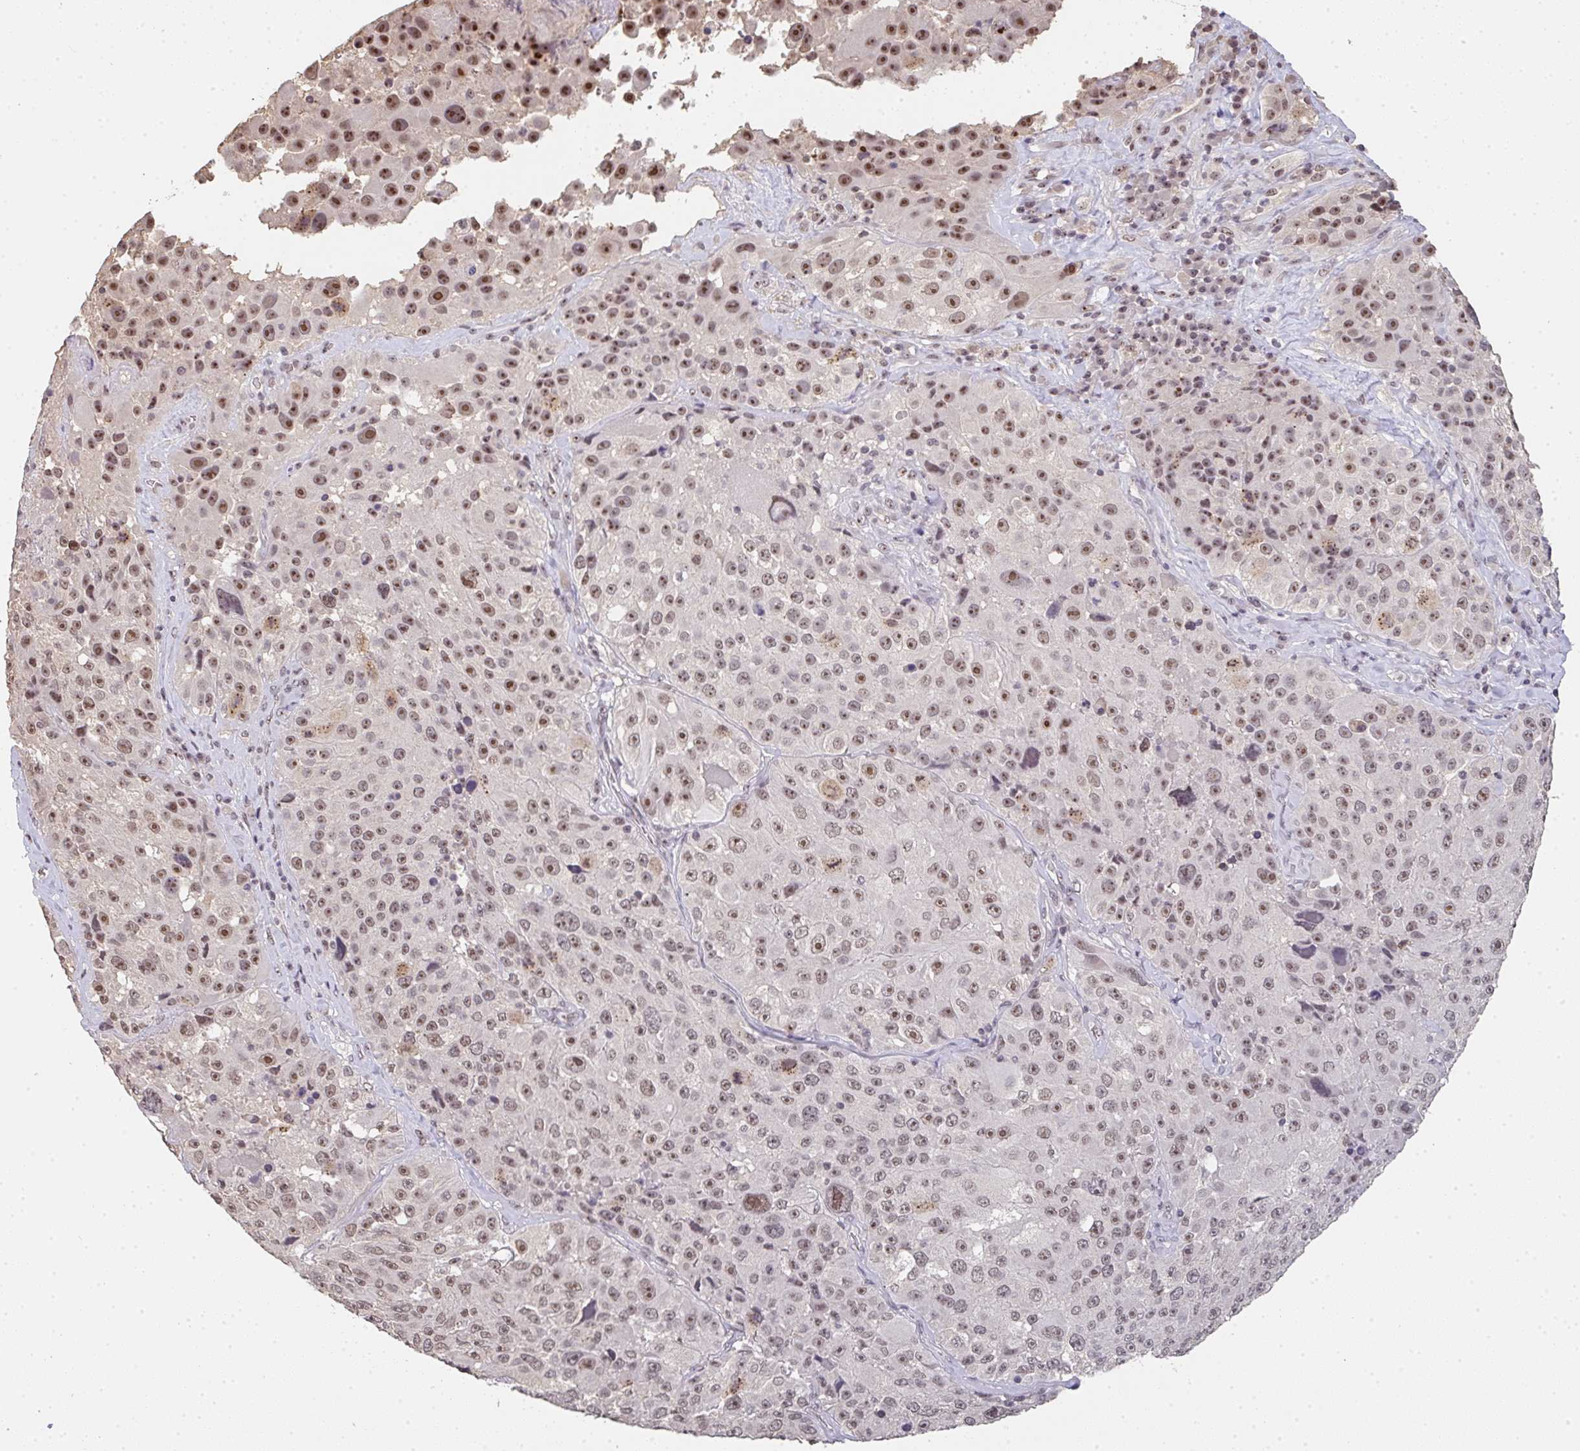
{"staining": {"intensity": "moderate", "quantity": ">75%", "location": "nuclear"}, "tissue": "melanoma", "cell_type": "Tumor cells", "image_type": "cancer", "snomed": [{"axis": "morphology", "description": "Malignant melanoma, Metastatic site"}, {"axis": "topography", "description": "Lymph node"}], "caption": "There is medium levels of moderate nuclear staining in tumor cells of malignant melanoma (metastatic site), as demonstrated by immunohistochemical staining (brown color).", "gene": "DKC1", "patient": {"sex": "male", "age": 62}}